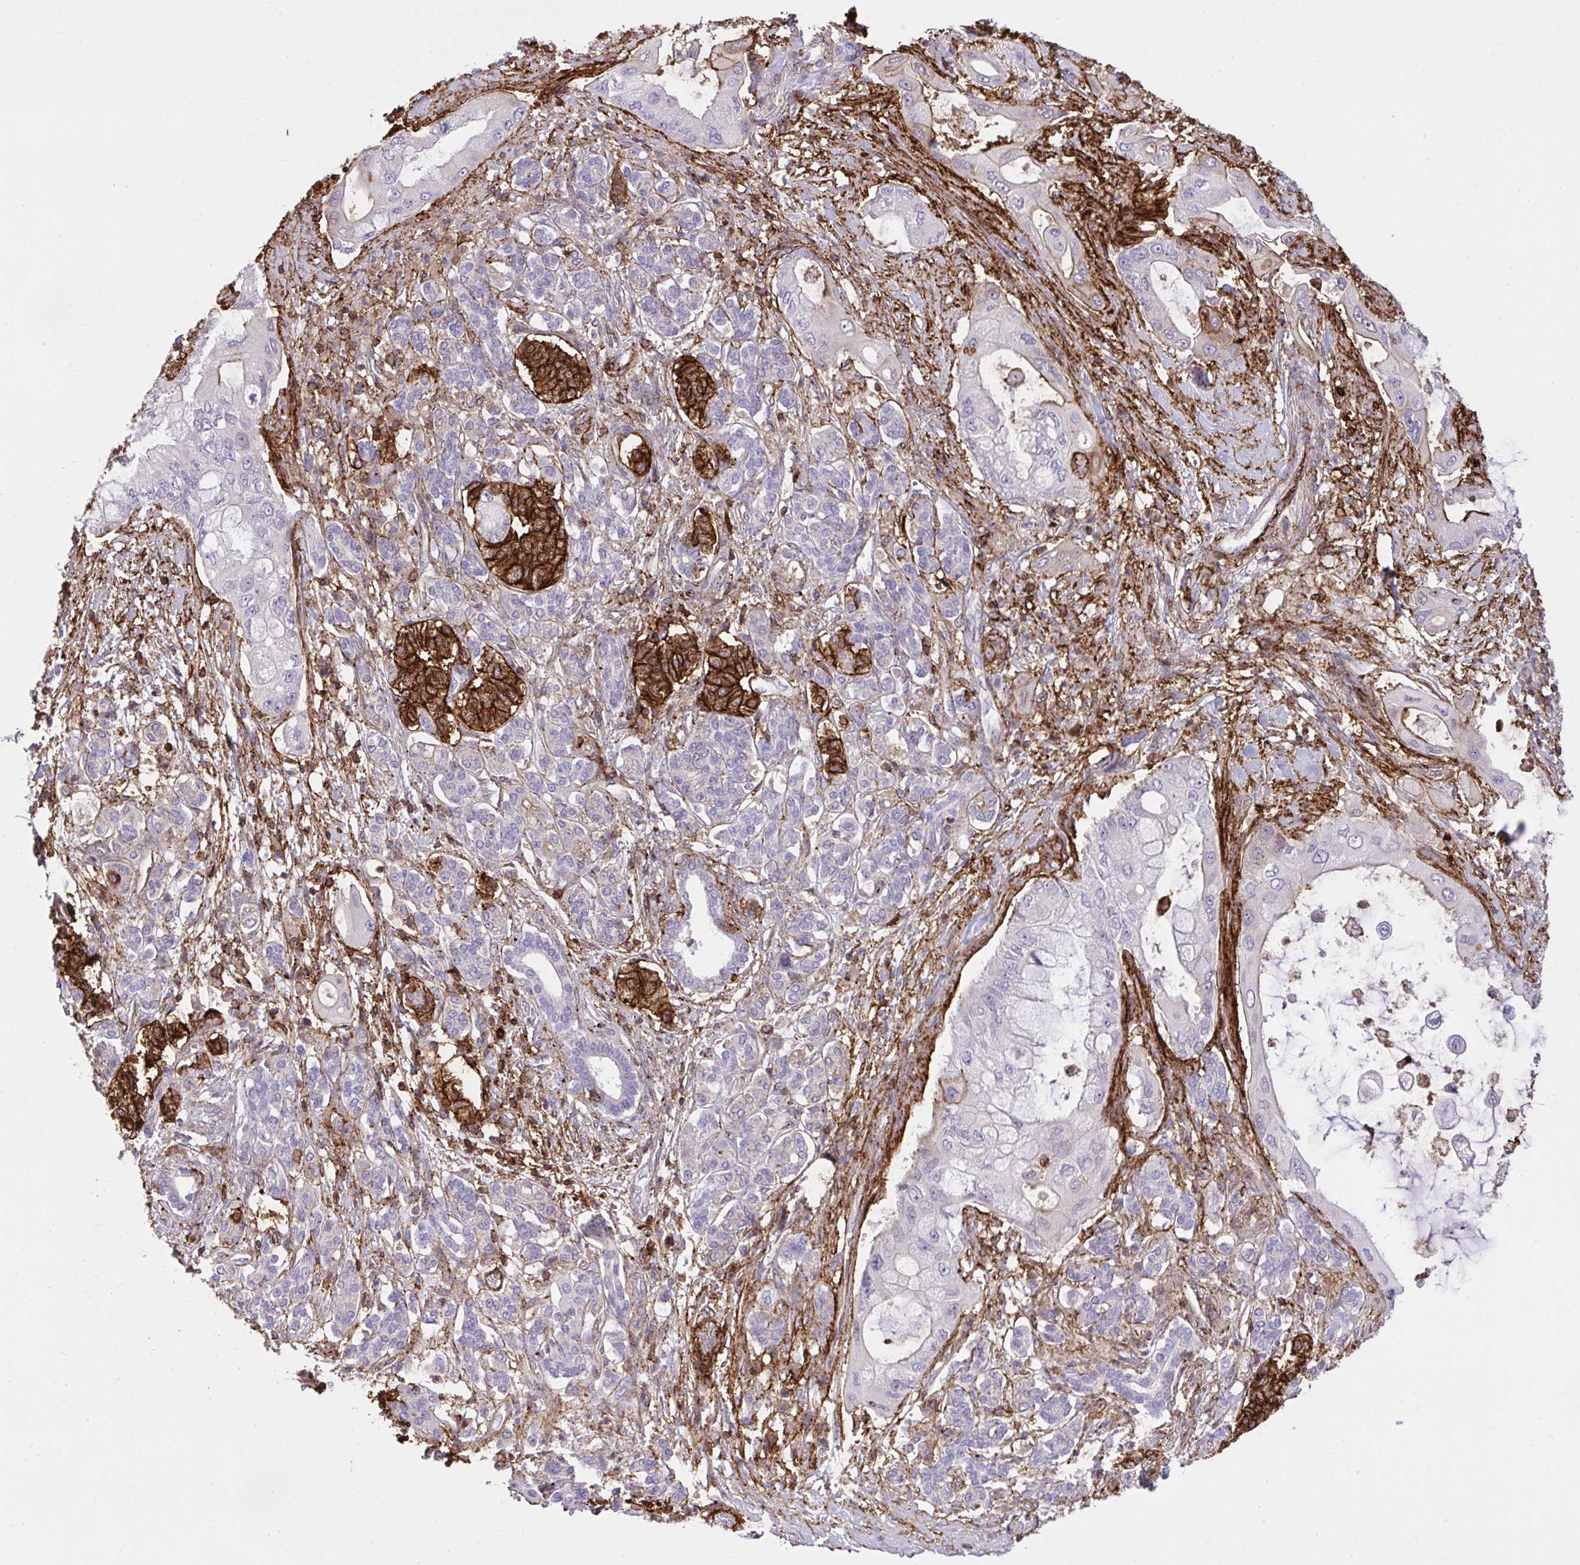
{"staining": {"intensity": "negative", "quantity": "none", "location": "none"}, "tissue": "pancreatic cancer", "cell_type": "Tumor cells", "image_type": "cancer", "snomed": [{"axis": "morphology", "description": "Adenocarcinoma, NOS"}, {"axis": "topography", "description": "Pancreas"}], "caption": "High power microscopy micrograph of an IHC micrograph of pancreatic cancer (adenocarcinoma), revealing no significant expression in tumor cells. (Brightfield microscopy of DAB (3,3'-diaminobenzidine) immunohistochemistry at high magnification).", "gene": "ERI1", "patient": {"sex": "male", "age": 57}}